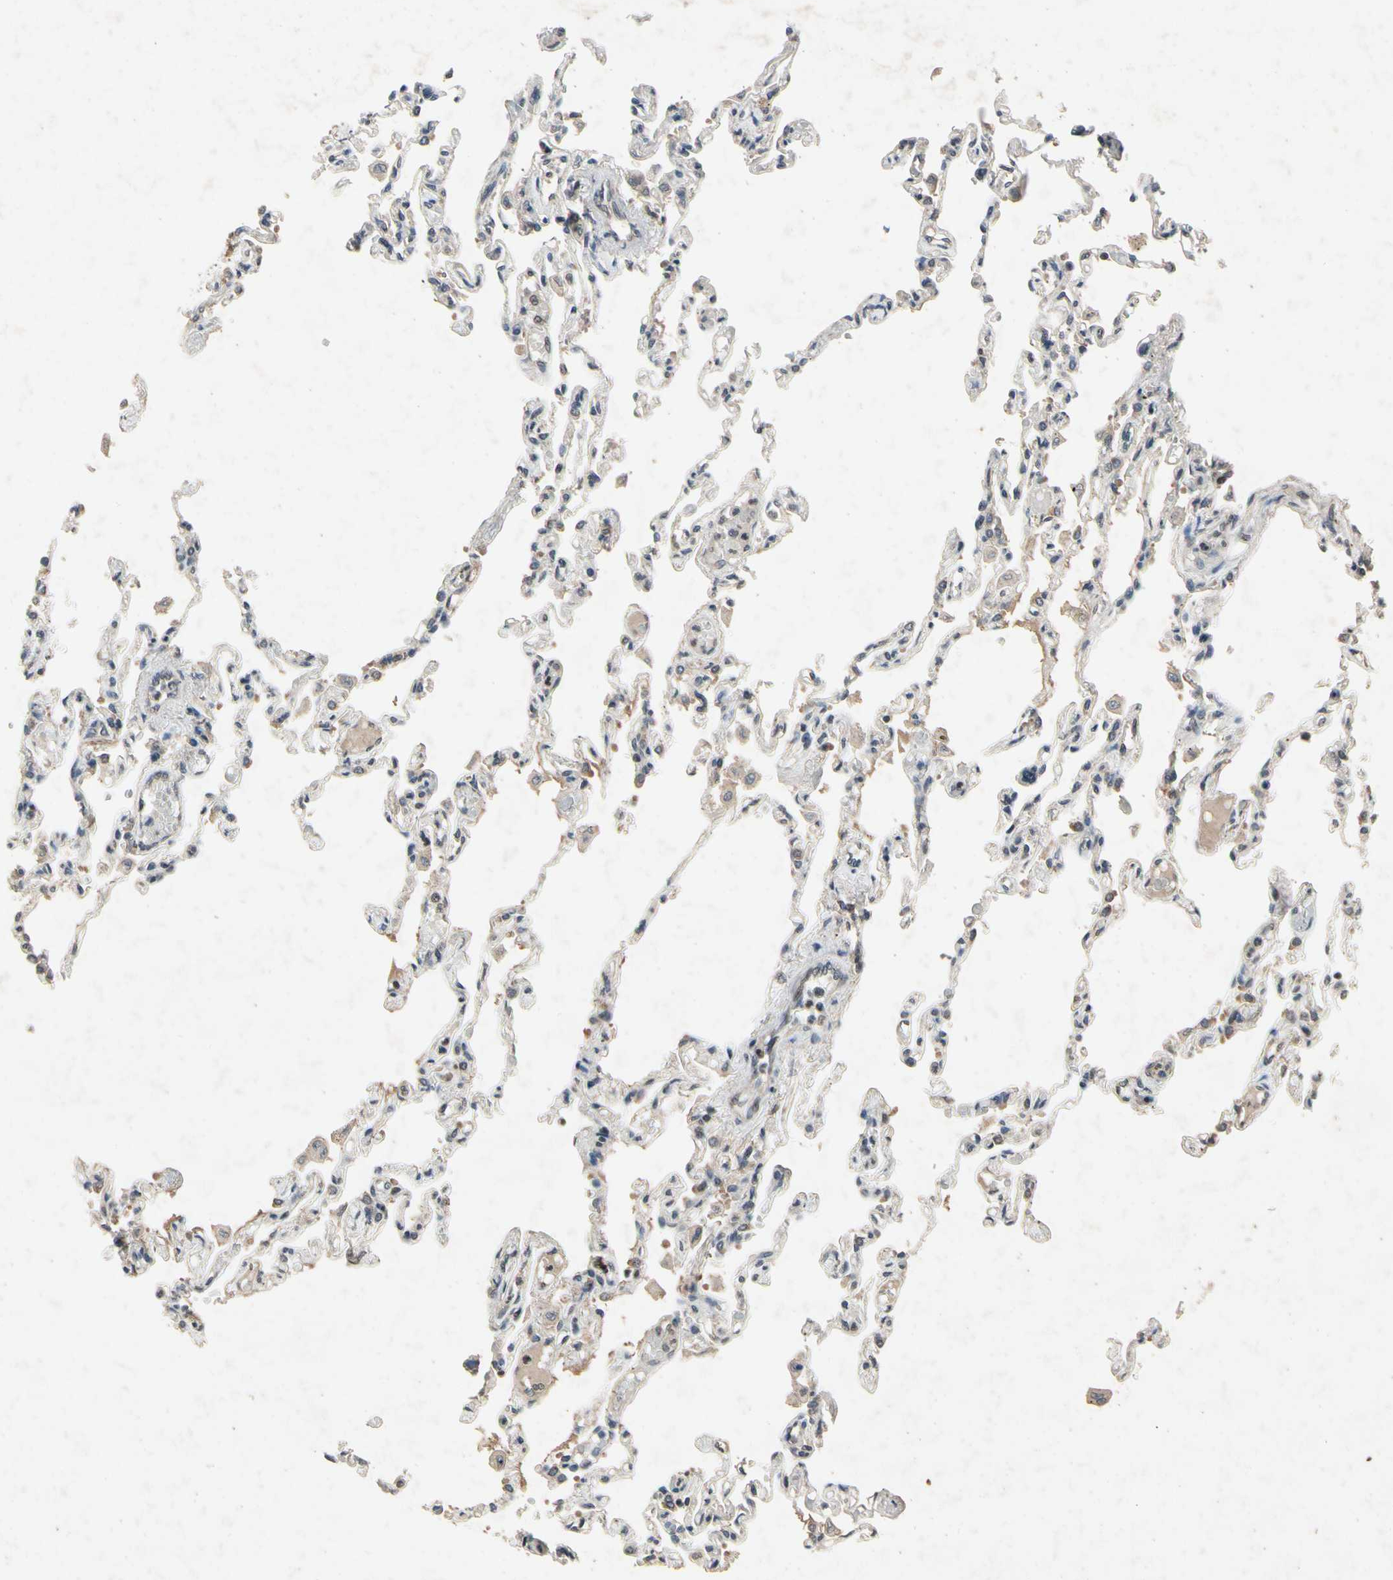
{"staining": {"intensity": "weak", "quantity": "<25%", "location": "cytoplasmic/membranous"}, "tissue": "lung", "cell_type": "Alveolar cells", "image_type": "normal", "snomed": [{"axis": "morphology", "description": "Normal tissue, NOS"}, {"axis": "topography", "description": "Lung"}], "caption": "IHC photomicrograph of normal lung: lung stained with DAB exhibits no significant protein expression in alveolar cells. The staining was performed using DAB (3,3'-diaminobenzidine) to visualize the protein expression in brown, while the nuclei were stained in blue with hematoxylin (Magnification: 20x).", "gene": "DPY19L3", "patient": {"sex": "male", "age": 21}}